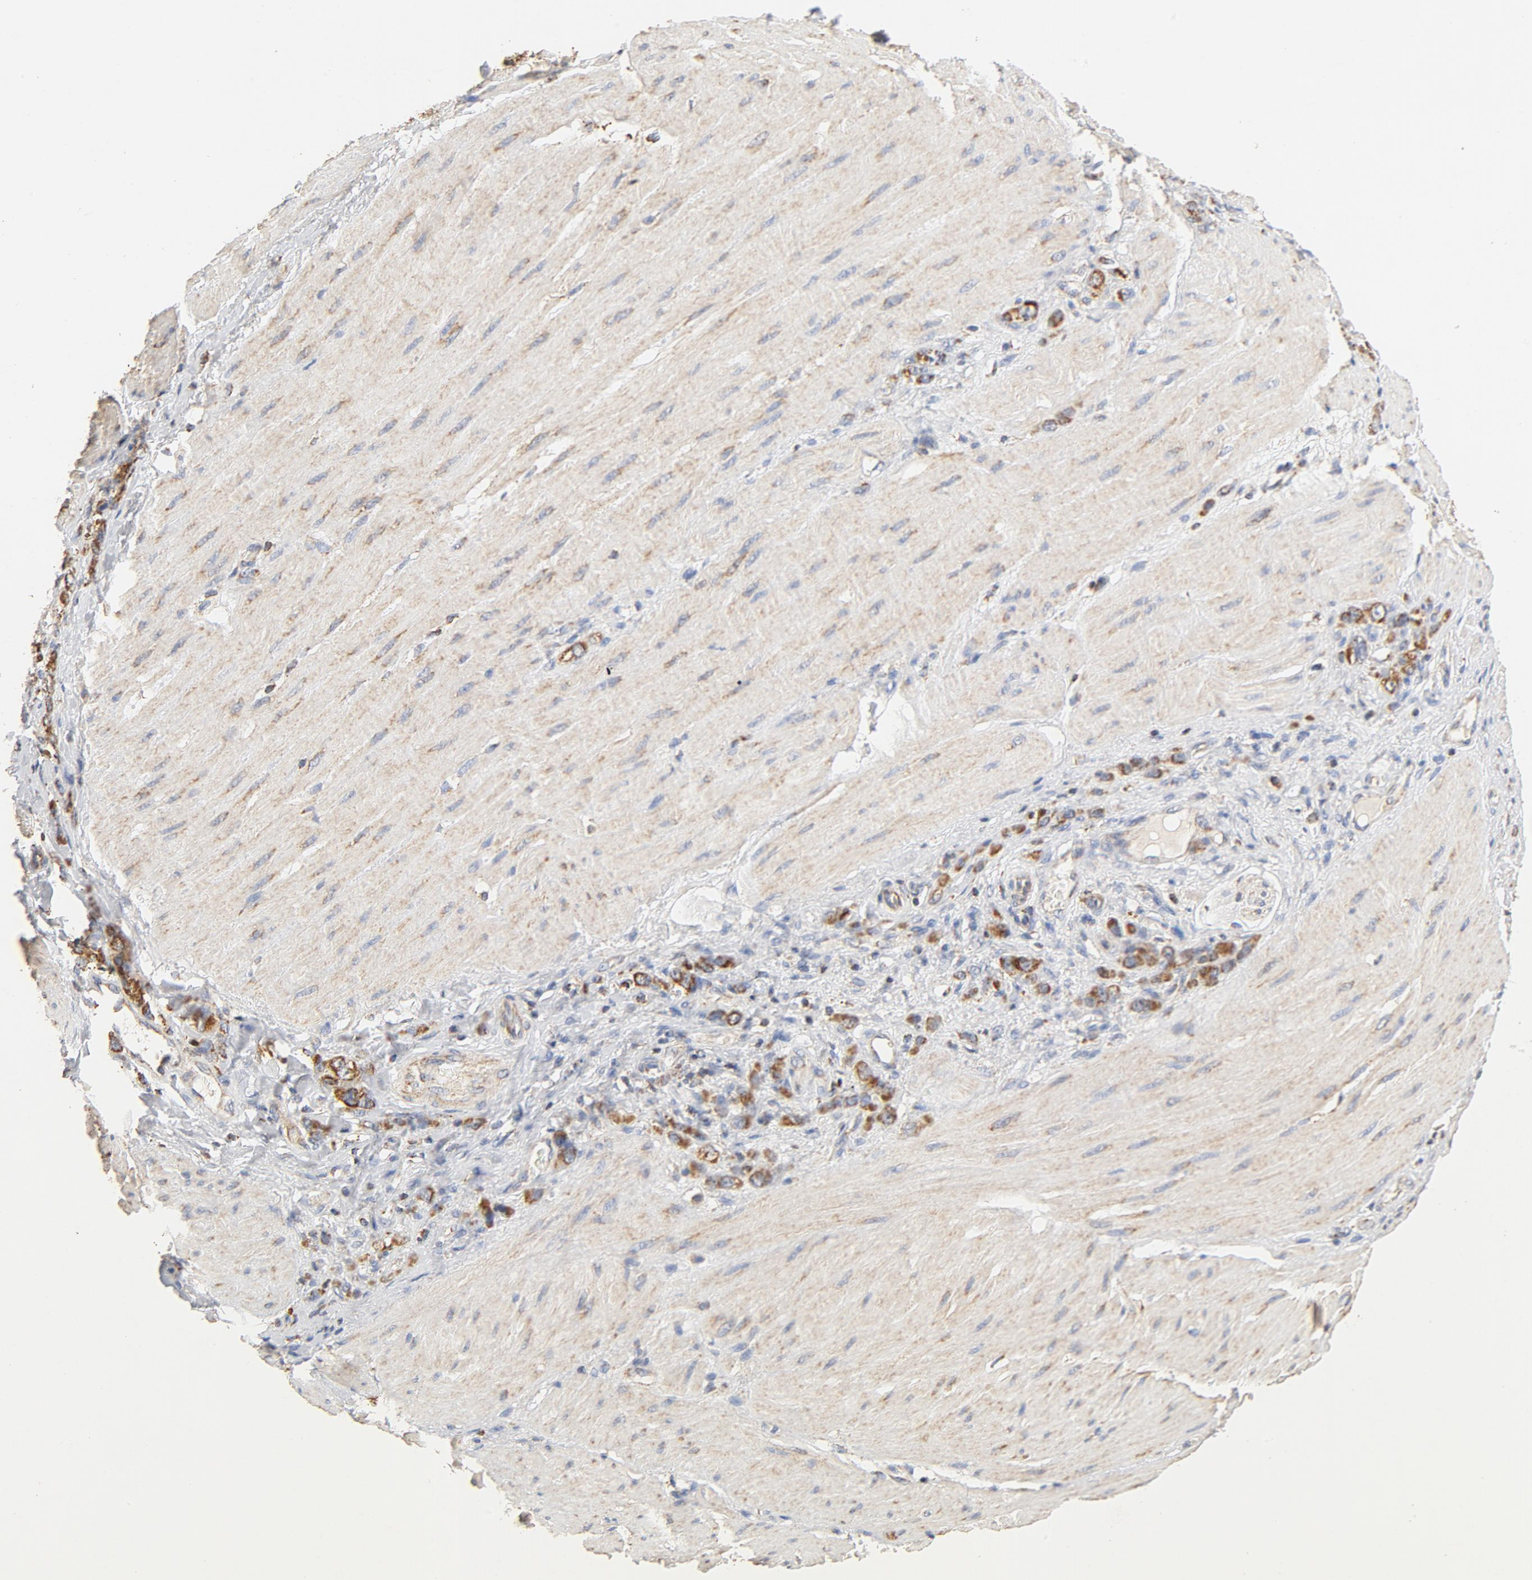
{"staining": {"intensity": "moderate", "quantity": ">75%", "location": "cytoplasmic/membranous"}, "tissue": "stomach cancer", "cell_type": "Tumor cells", "image_type": "cancer", "snomed": [{"axis": "morphology", "description": "Normal tissue, NOS"}, {"axis": "morphology", "description": "Adenocarcinoma, NOS"}, {"axis": "topography", "description": "Stomach"}], "caption": "Human stomach cancer (adenocarcinoma) stained for a protein (brown) displays moderate cytoplasmic/membranous positive staining in about >75% of tumor cells.", "gene": "COX4I1", "patient": {"sex": "male", "age": 82}}